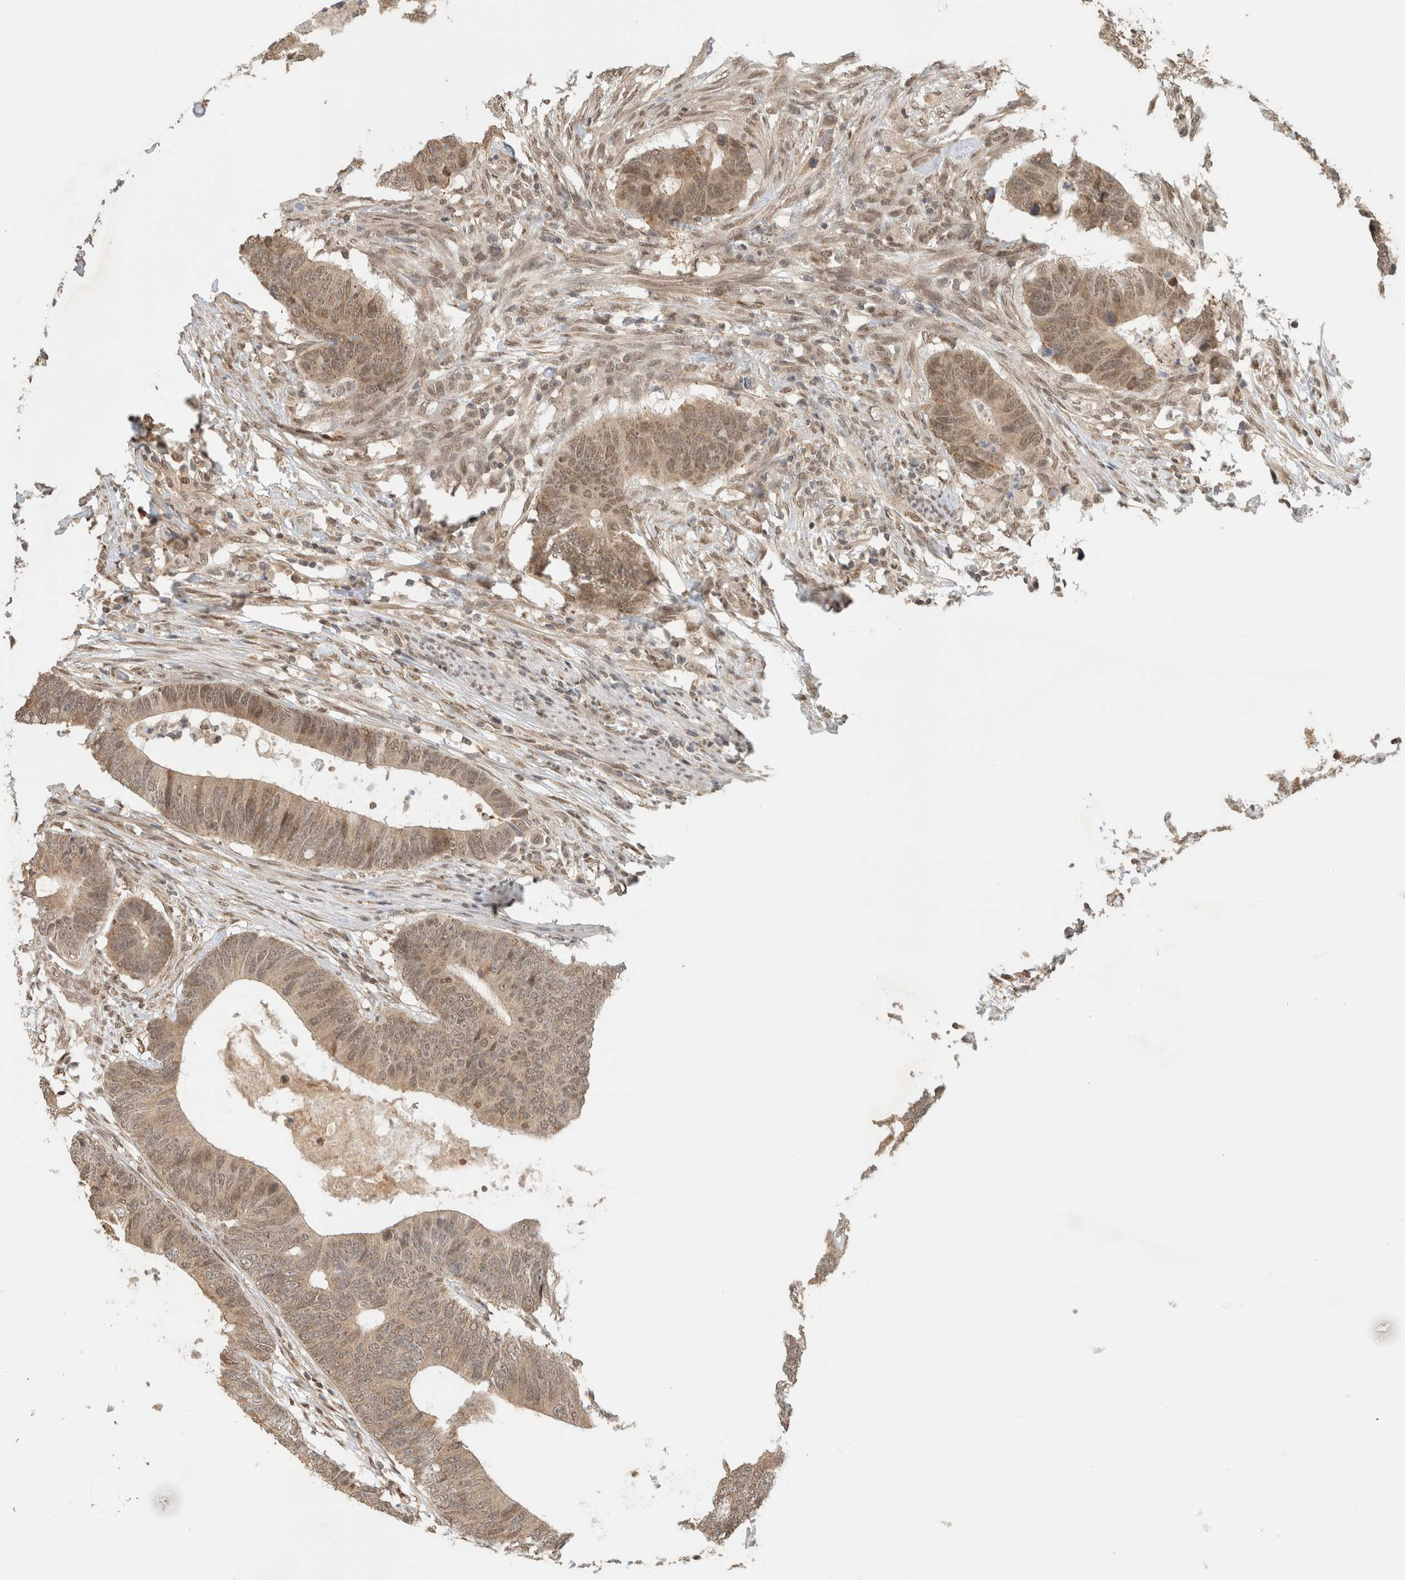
{"staining": {"intensity": "moderate", "quantity": ">75%", "location": "cytoplasmic/membranous,nuclear"}, "tissue": "colorectal cancer", "cell_type": "Tumor cells", "image_type": "cancer", "snomed": [{"axis": "morphology", "description": "Adenocarcinoma, NOS"}, {"axis": "topography", "description": "Colon"}], "caption": "Human colorectal adenocarcinoma stained for a protein (brown) shows moderate cytoplasmic/membranous and nuclear positive expression in about >75% of tumor cells.", "gene": "C1orf21", "patient": {"sex": "male", "age": 56}}